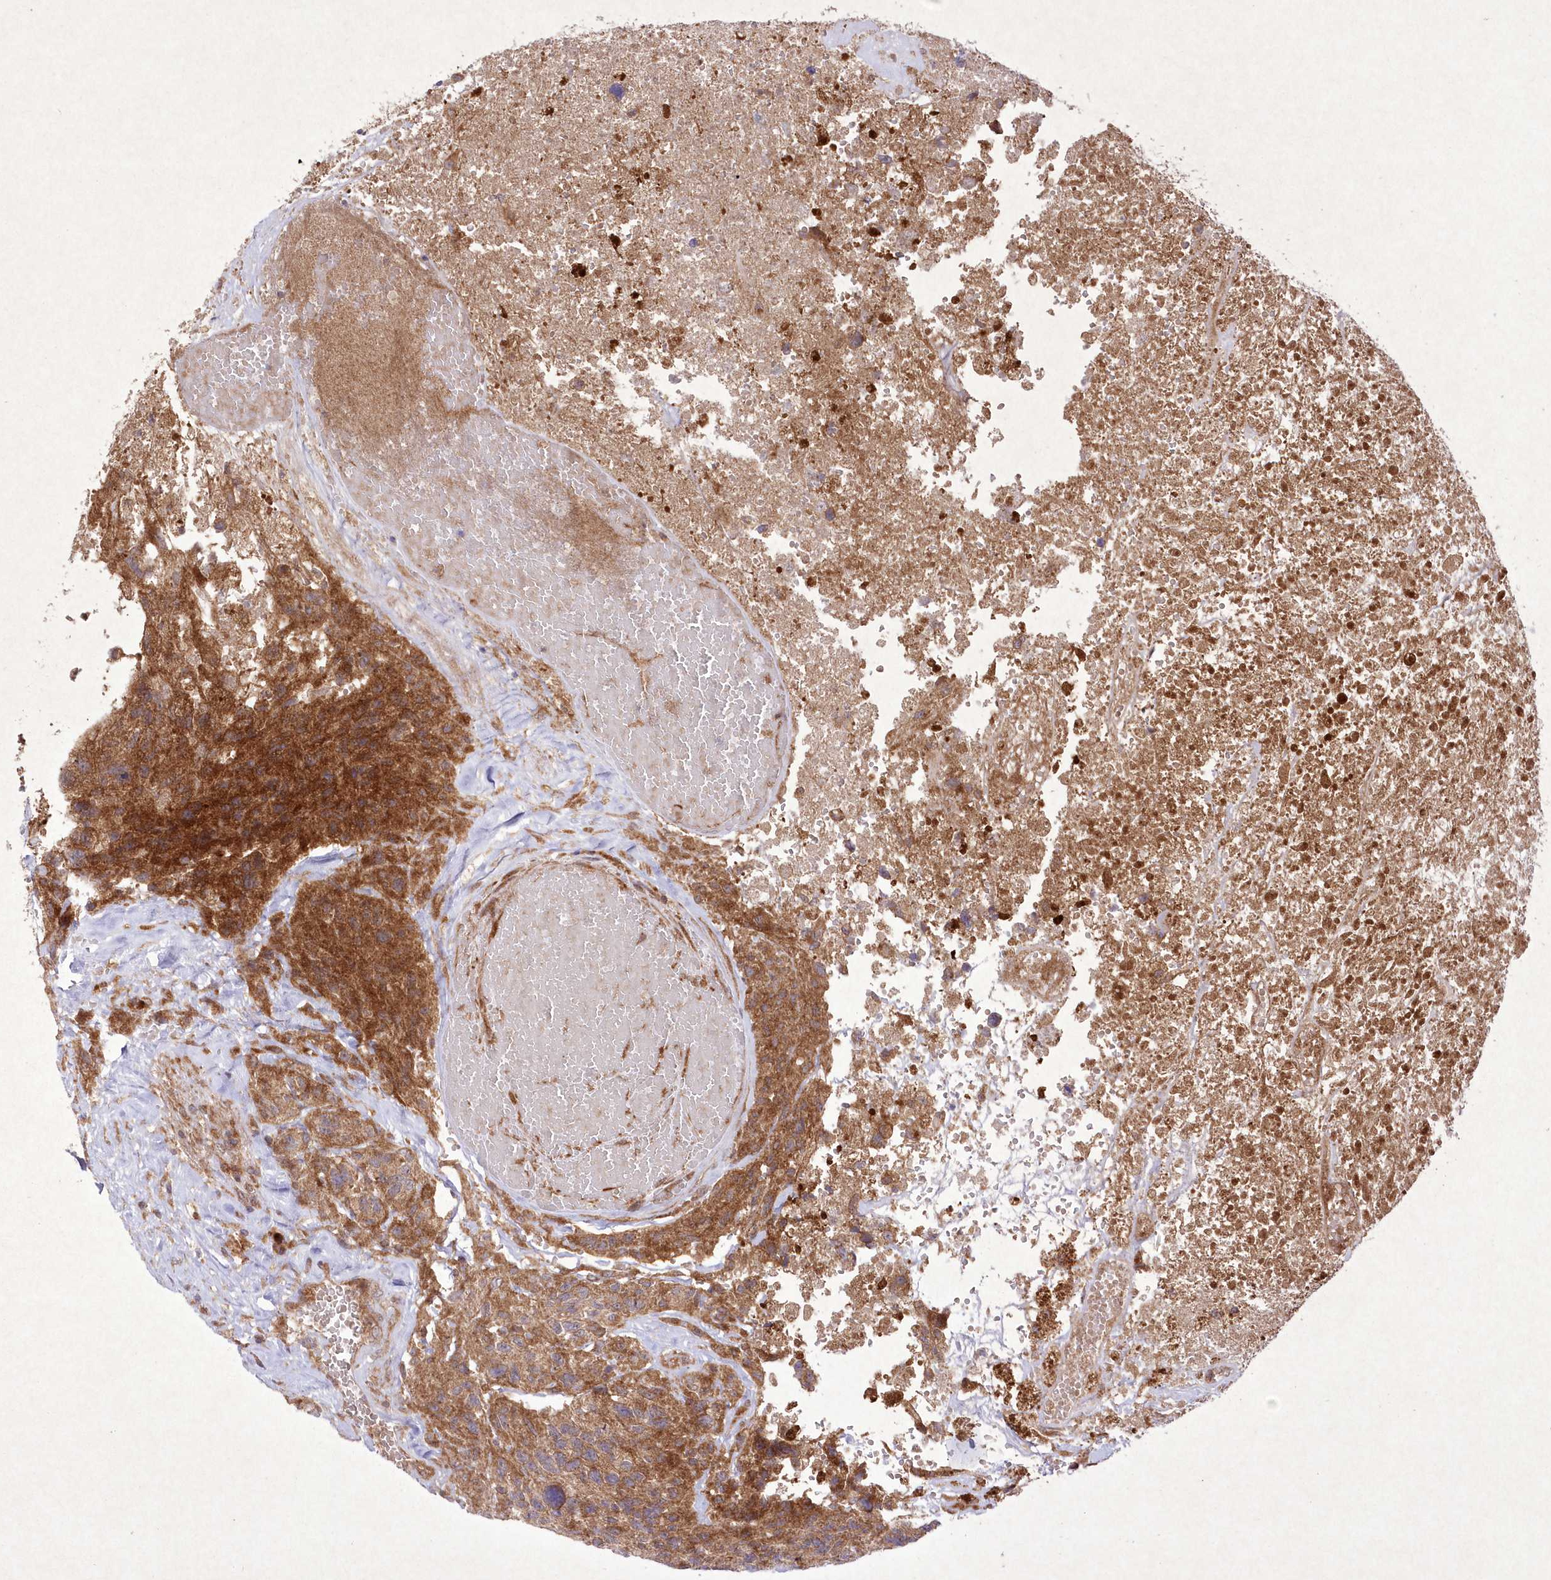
{"staining": {"intensity": "moderate", "quantity": ">75%", "location": "cytoplasmic/membranous"}, "tissue": "glioma", "cell_type": "Tumor cells", "image_type": "cancer", "snomed": [{"axis": "morphology", "description": "Glioma, malignant, High grade"}, {"axis": "topography", "description": "Brain"}], "caption": "Moderate cytoplasmic/membranous expression for a protein is appreciated in approximately >75% of tumor cells of malignant high-grade glioma using immunohistochemistry (IHC).", "gene": "APOM", "patient": {"sex": "male", "age": 69}}